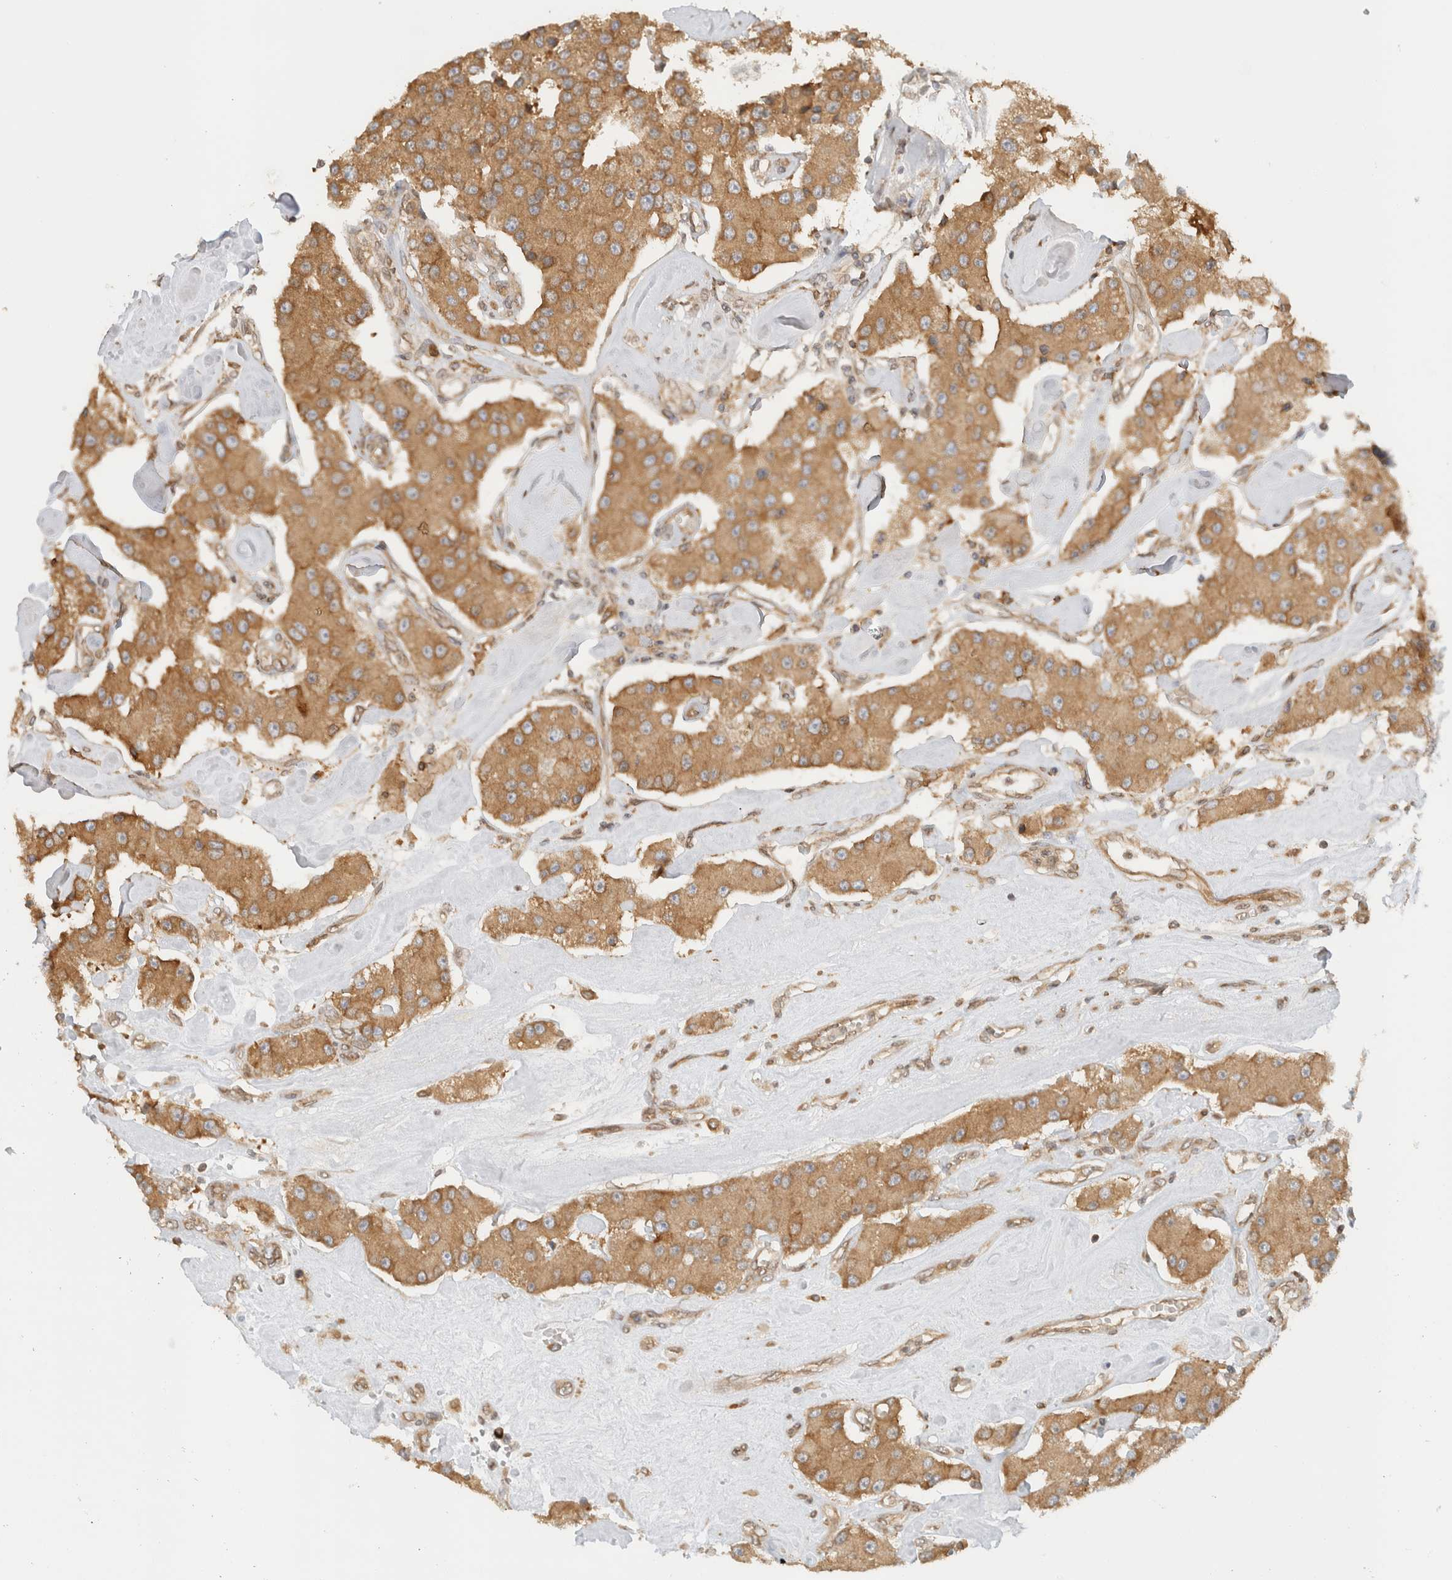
{"staining": {"intensity": "moderate", "quantity": ">75%", "location": "cytoplasmic/membranous"}, "tissue": "carcinoid", "cell_type": "Tumor cells", "image_type": "cancer", "snomed": [{"axis": "morphology", "description": "Carcinoid, malignant, NOS"}, {"axis": "topography", "description": "Pancreas"}], "caption": "High-power microscopy captured an IHC photomicrograph of carcinoid, revealing moderate cytoplasmic/membranous expression in approximately >75% of tumor cells.", "gene": "ARFGEF2", "patient": {"sex": "male", "age": 41}}